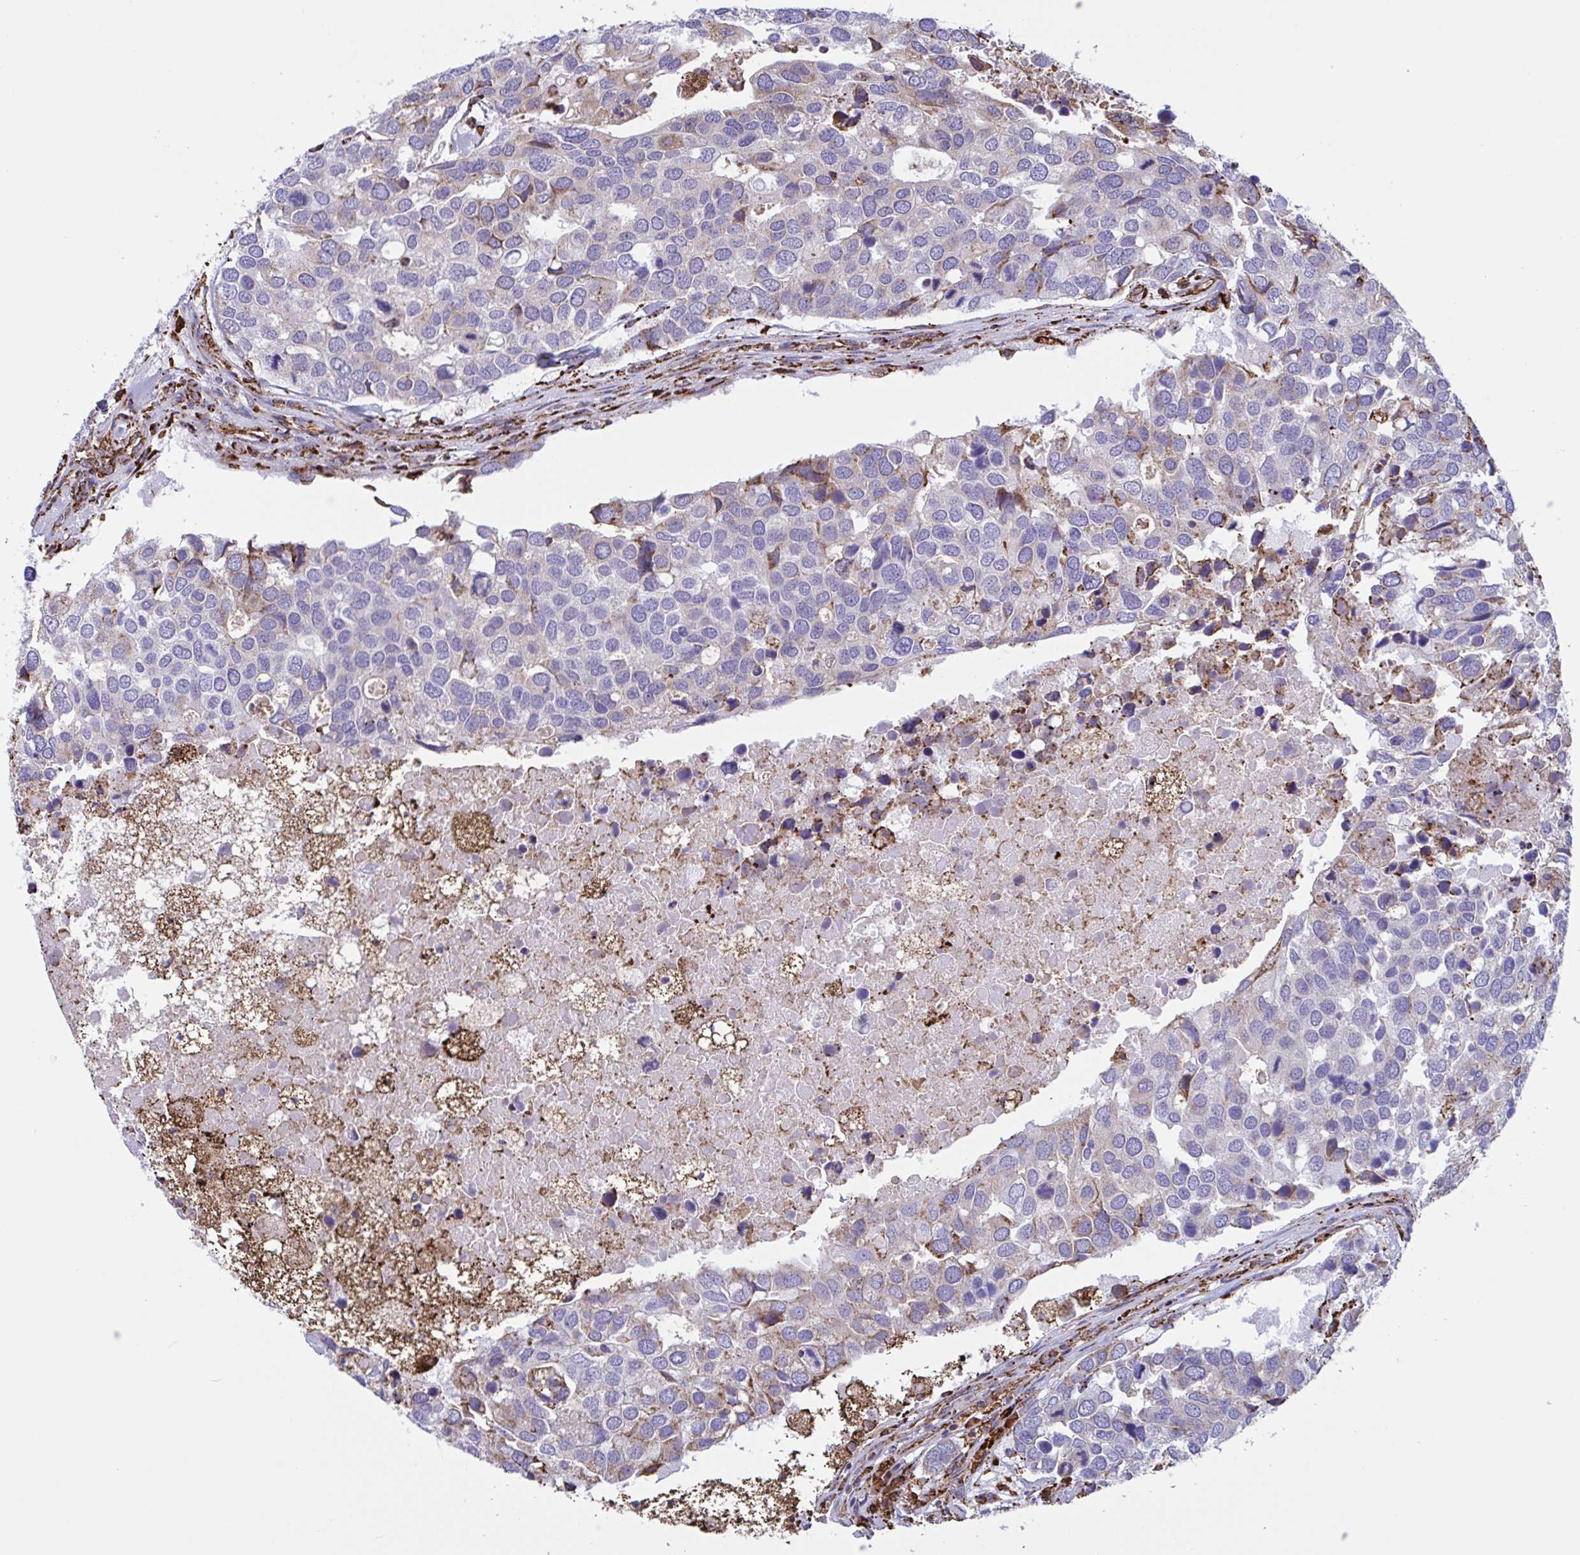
{"staining": {"intensity": "moderate", "quantity": "<25%", "location": "cytoplasmic/membranous"}, "tissue": "breast cancer", "cell_type": "Tumor cells", "image_type": "cancer", "snomed": [{"axis": "morphology", "description": "Duct carcinoma"}, {"axis": "topography", "description": "Breast"}], "caption": "The photomicrograph reveals staining of breast infiltrating ductal carcinoma, revealing moderate cytoplasmic/membranous protein positivity (brown color) within tumor cells.", "gene": "PEAK3", "patient": {"sex": "female", "age": 83}}